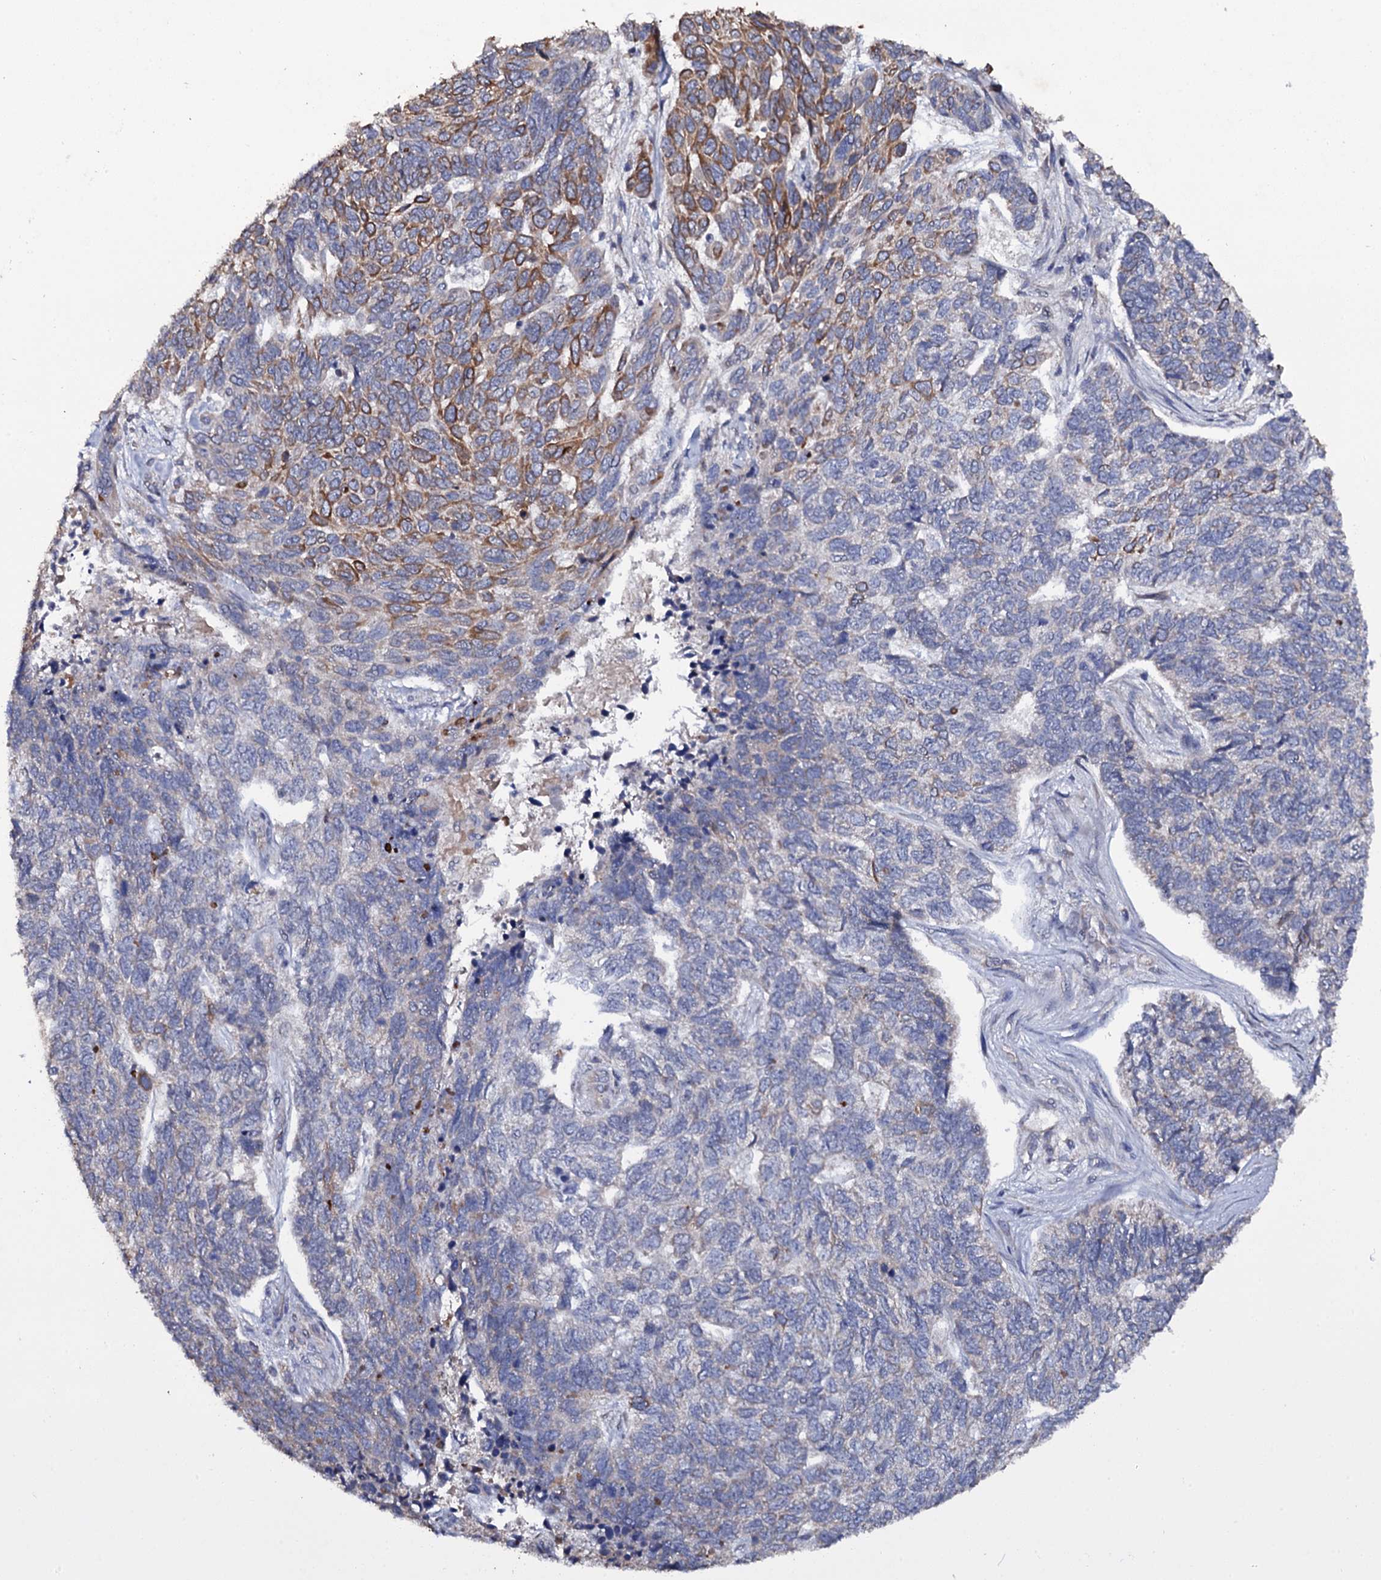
{"staining": {"intensity": "moderate", "quantity": "<25%", "location": "cytoplasmic/membranous"}, "tissue": "skin cancer", "cell_type": "Tumor cells", "image_type": "cancer", "snomed": [{"axis": "morphology", "description": "Basal cell carcinoma"}, {"axis": "topography", "description": "Skin"}], "caption": "Protein analysis of skin basal cell carcinoma tissue demonstrates moderate cytoplasmic/membranous positivity in approximately <25% of tumor cells.", "gene": "TTC23", "patient": {"sex": "female", "age": 65}}